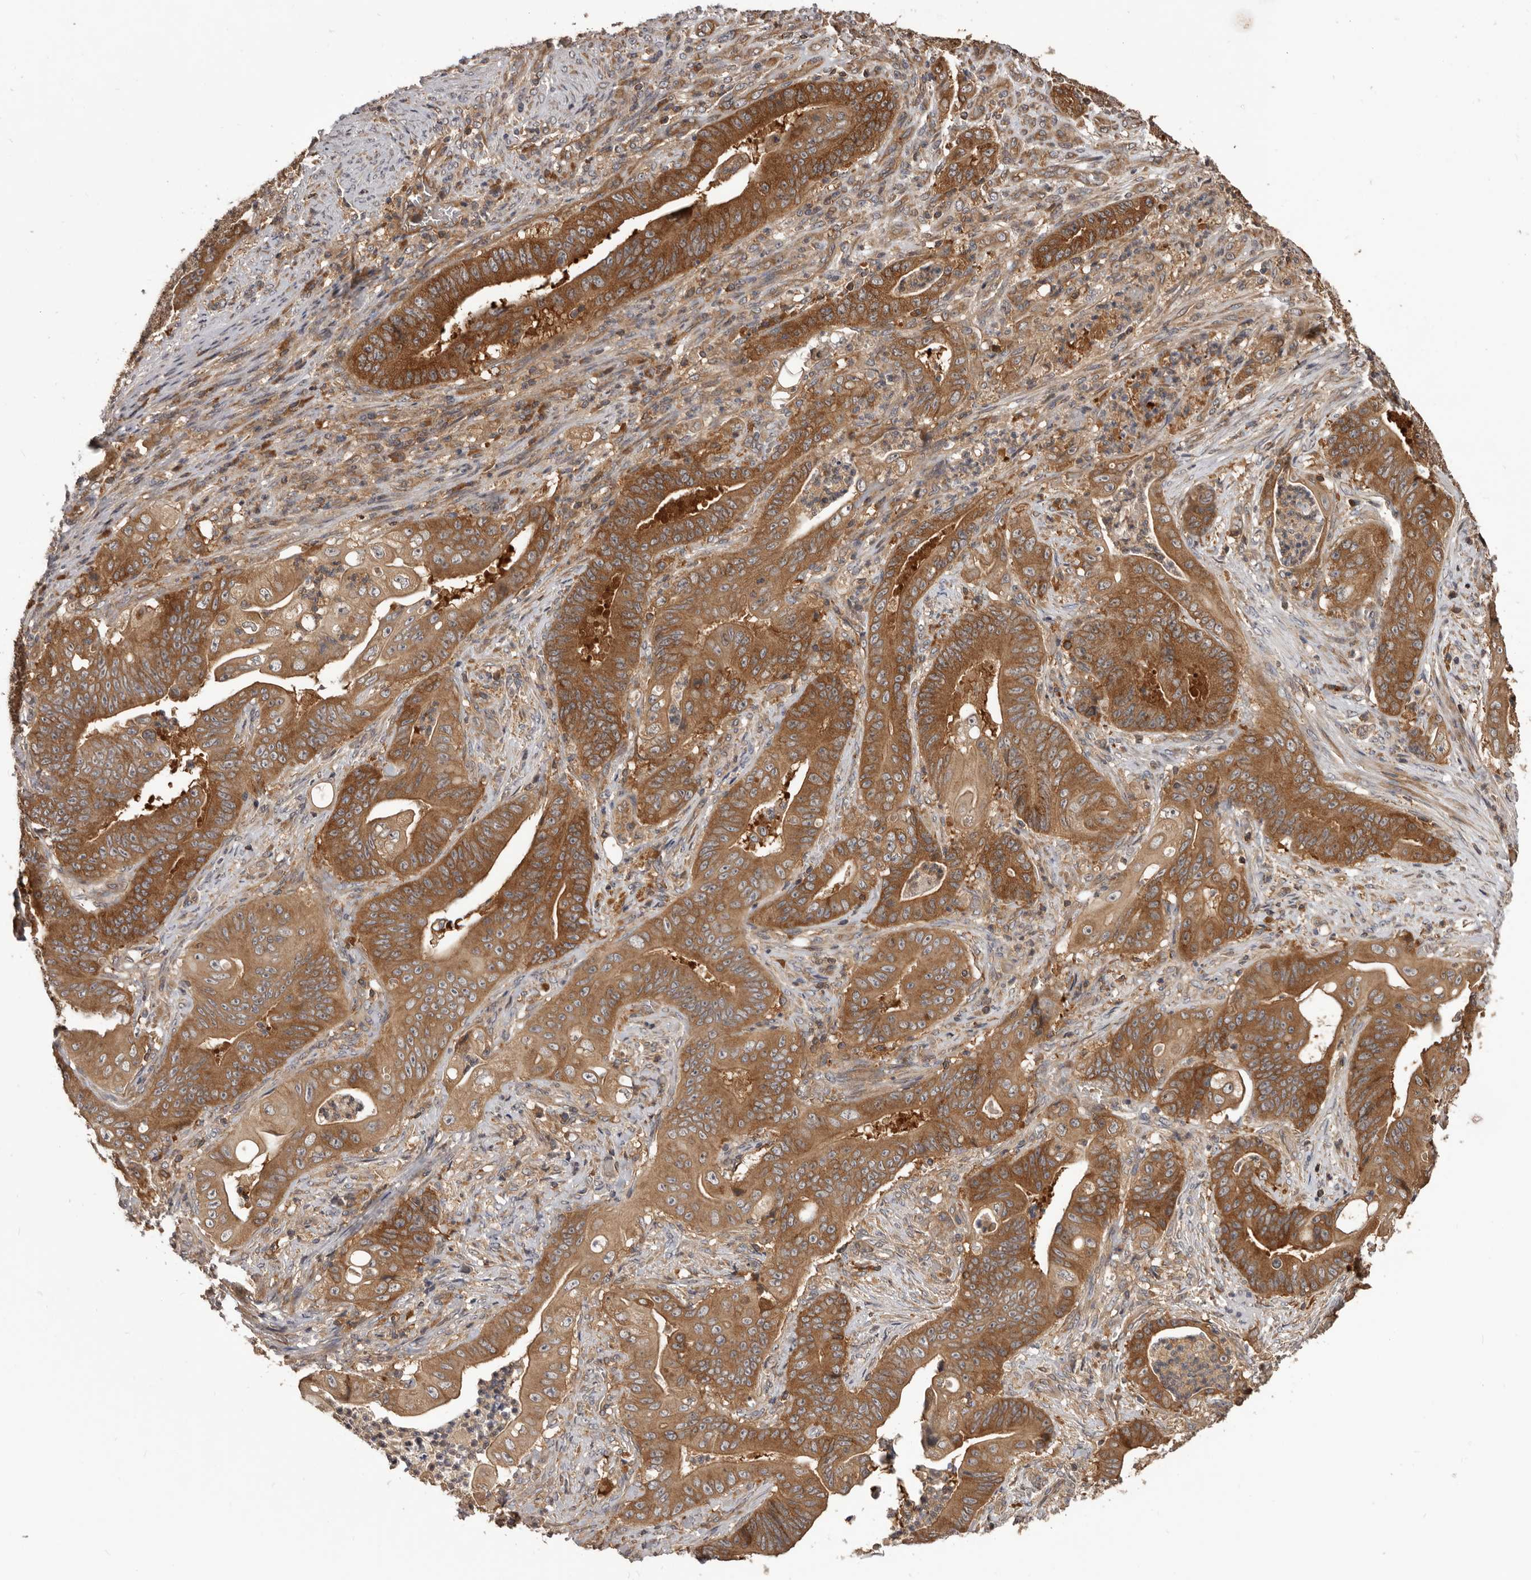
{"staining": {"intensity": "moderate", "quantity": ">75%", "location": "cytoplasmic/membranous"}, "tissue": "stomach cancer", "cell_type": "Tumor cells", "image_type": "cancer", "snomed": [{"axis": "morphology", "description": "Adenocarcinoma, NOS"}, {"axis": "topography", "description": "Stomach"}], "caption": "Stomach cancer (adenocarcinoma) tissue displays moderate cytoplasmic/membranous positivity in about >75% of tumor cells, visualized by immunohistochemistry.", "gene": "HBS1L", "patient": {"sex": "female", "age": 73}}